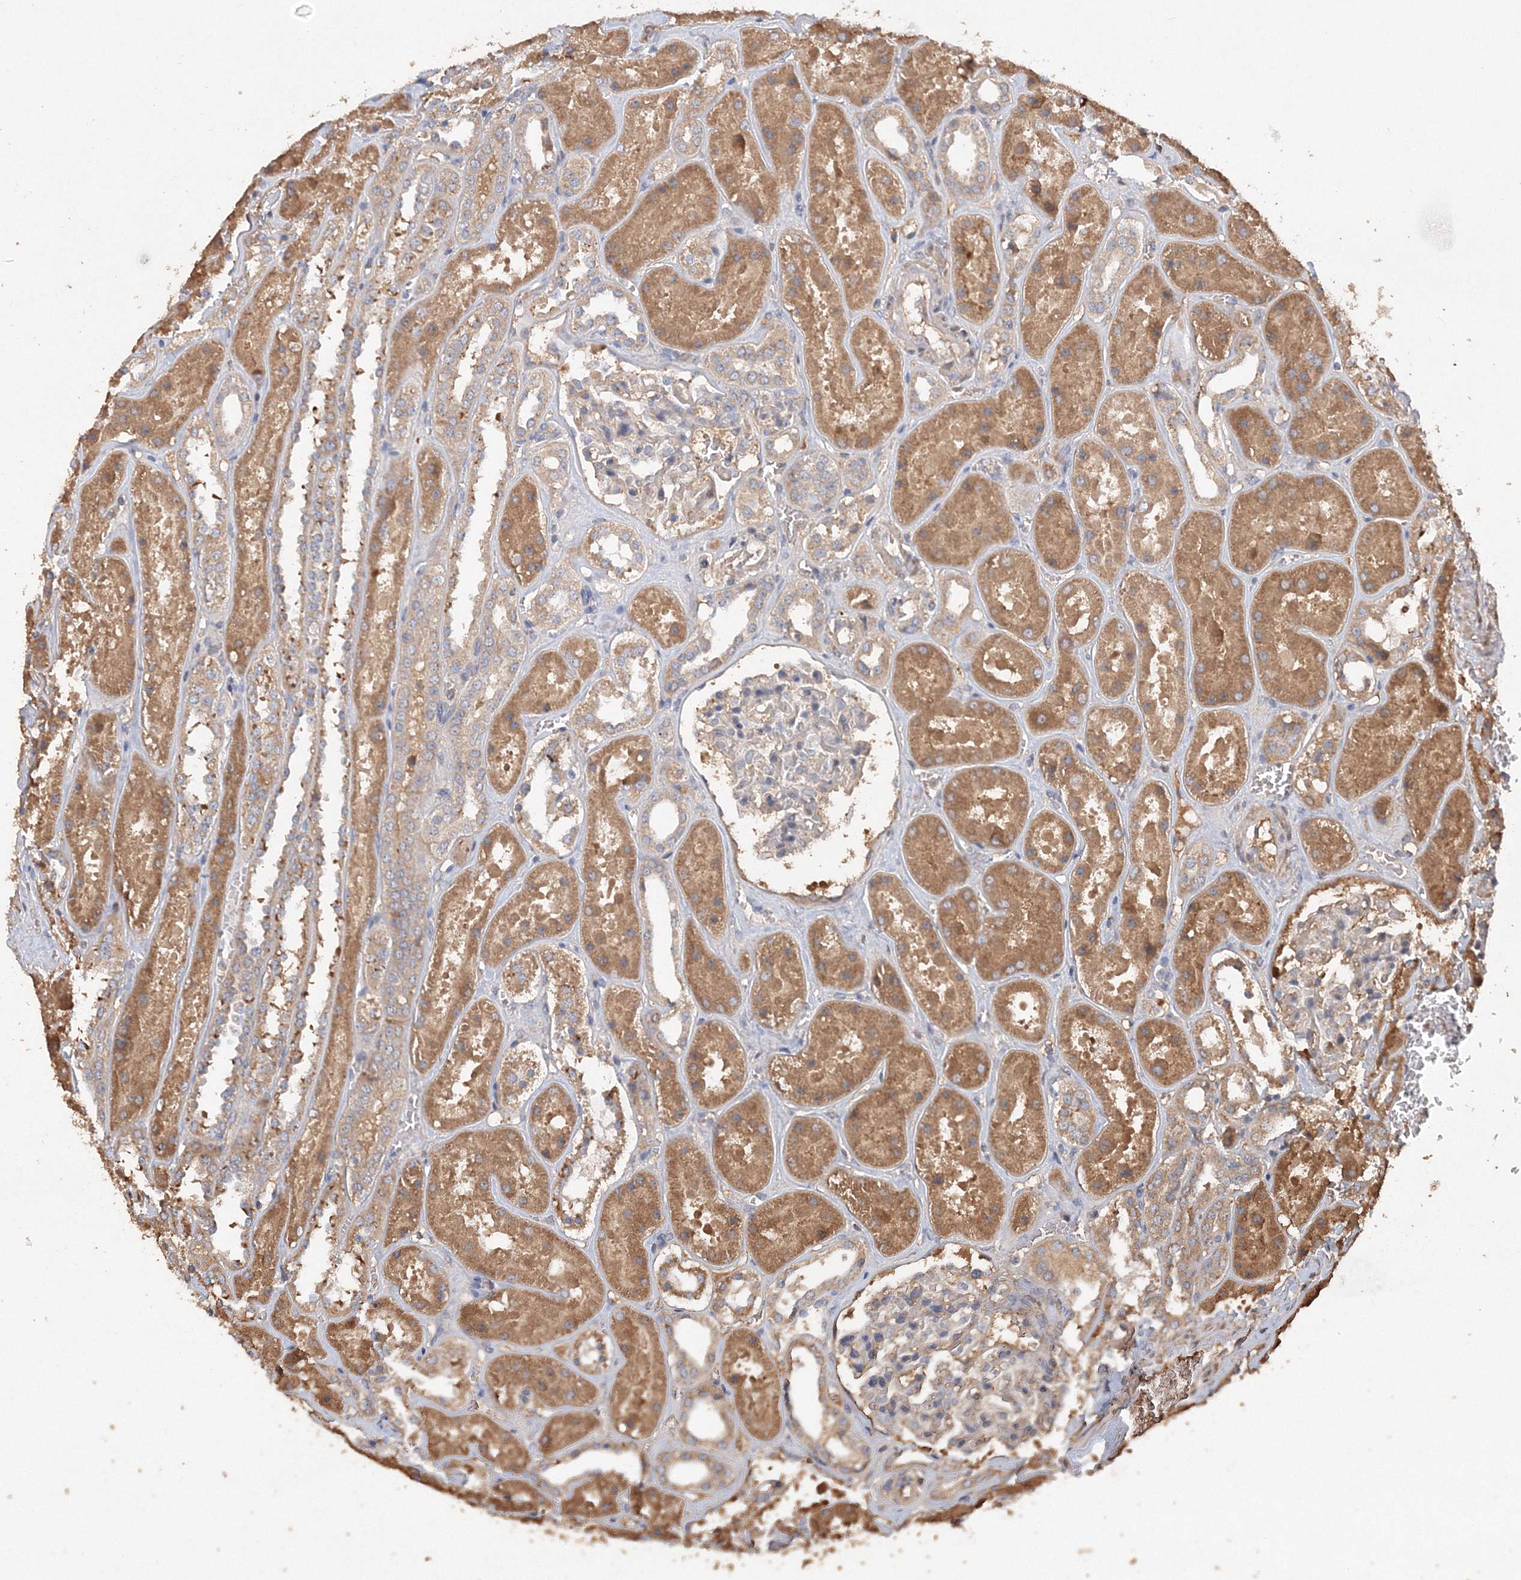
{"staining": {"intensity": "weak", "quantity": "<25%", "location": "cytoplasmic/membranous"}, "tissue": "kidney", "cell_type": "Cells in glomeruli", "image_type": "normal", "snomed": [{"axis": "morphology", "description": "Normal tissue, NOS"}, {"axis": "topography", "description": "Kidney"}], "caption": "Immunohistochemistry photomicrograph of unremarkable kidney stained for a protein (brown), which exhibits no staining in cells in glomeruli.", "gene": "GRINA", "patient": {"sex": "female", "age": 41}}